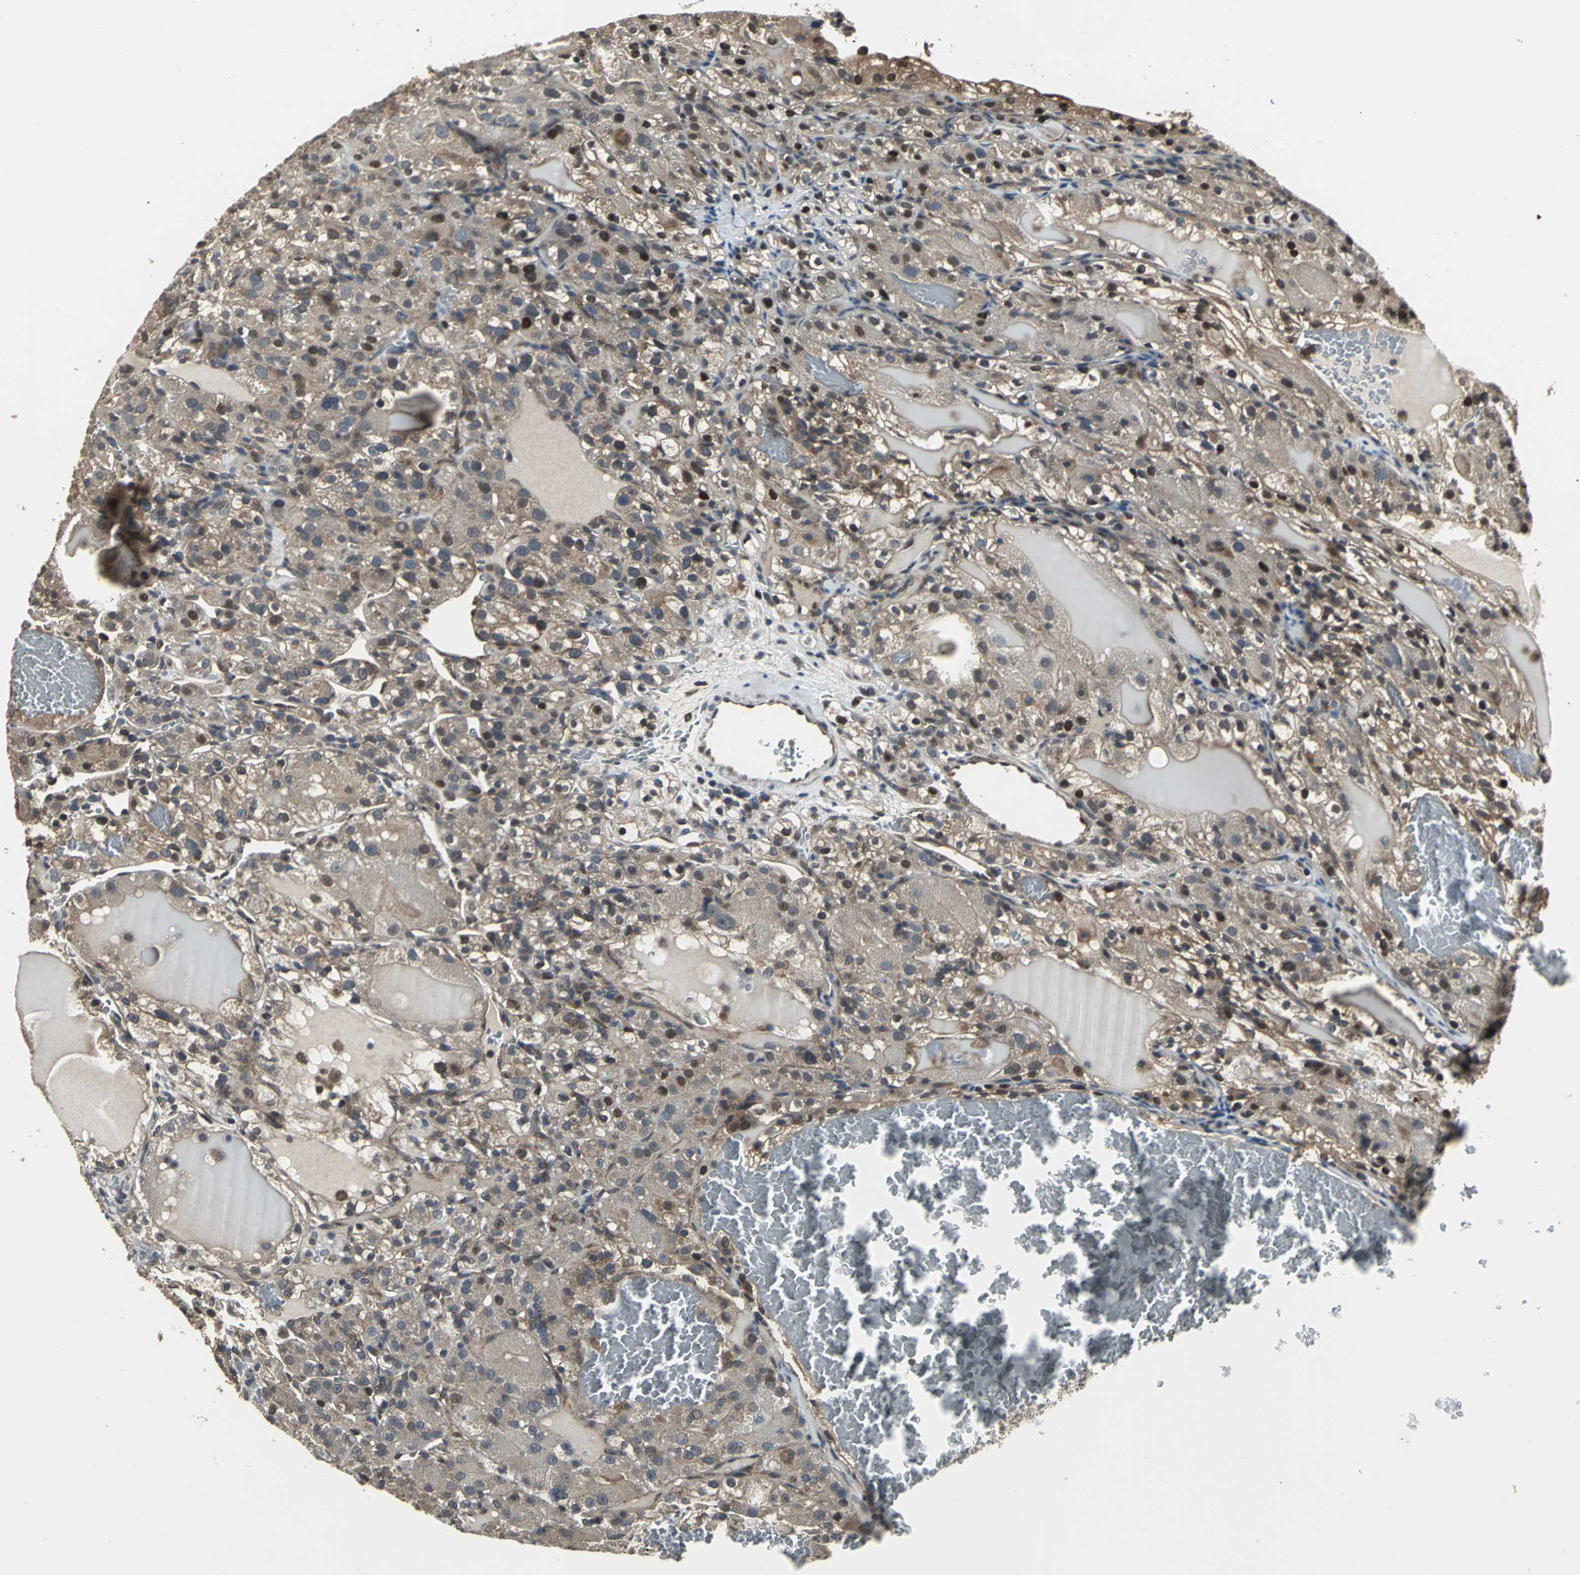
{"staining": {"intensity": "moderate", "quantity": "25%-75%", "location": "cytoplasmic/membranous,nuclear"}, "tissue": "renal cancer", "cell_type": "Tumor cells", "image_type": "cancer", "snomed": [{"axis": "morphology", "description": "Normal tissue, NOS"}, {"axis": "morphology", "description": "Adenocarcinoma, NOS"}, {"axis": "topography", "description": "Kidney"}], "caption": "Immunohistochemical staining of human renal cancer demonstrates medium levels of moderate cytoplasmic/membranous and nuclear protein positivity in about 25%-75% of tumor cells. The protein of interest is stained brown, and the nuclei are stained in blue (DAB (3,3'-diaminobenzidine) IHC with brightfield microscopy, high magnification).", "gene": "PFDN1", "patient": {"sex": "male", "age": 61}}